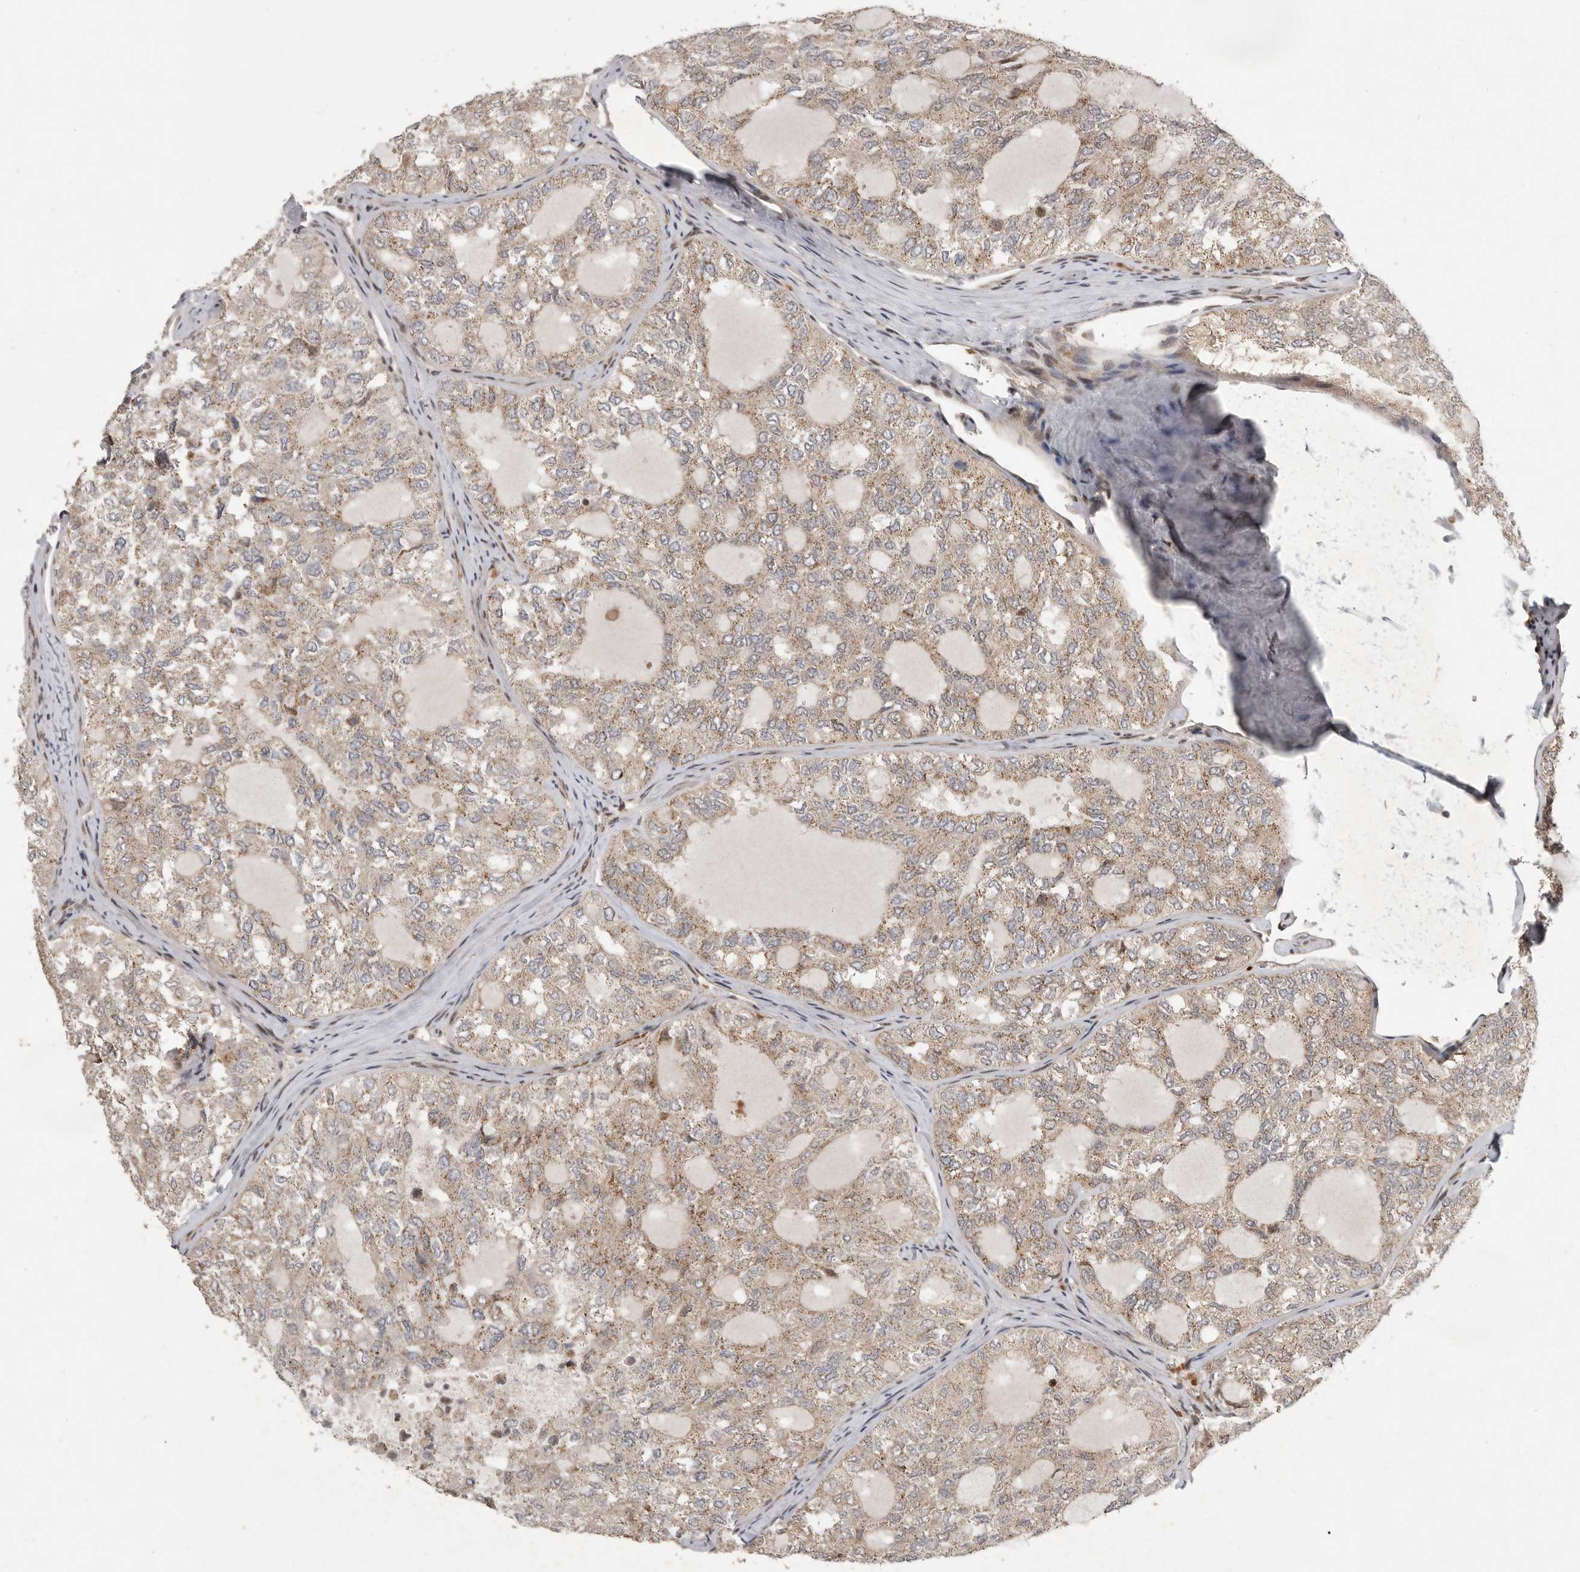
{"staining": {"intensity": "moderate", "quantity": "25%-75%", "location": "cytoplasmic/membranous"}, "tissue": "thyroid cancer", "cell_type": "Tumor cells", "image_type": "cancer", "snomed": [{"axis": "morphology", "description": "Follicular adenoma carcinoma, NOS"}, {"axis": "topography", "description": "Thyroid gland"}], "caption": "Thyroid cancer (follicular adenoma carcinoma) tissue exhibits moderate cytoplasmic/membranous staining in approximately 25%-75% of tumor cells, visualized by immunohistochemistry.", "gene": "RABIF", "patient": {"sex": "male", "age": 75}}